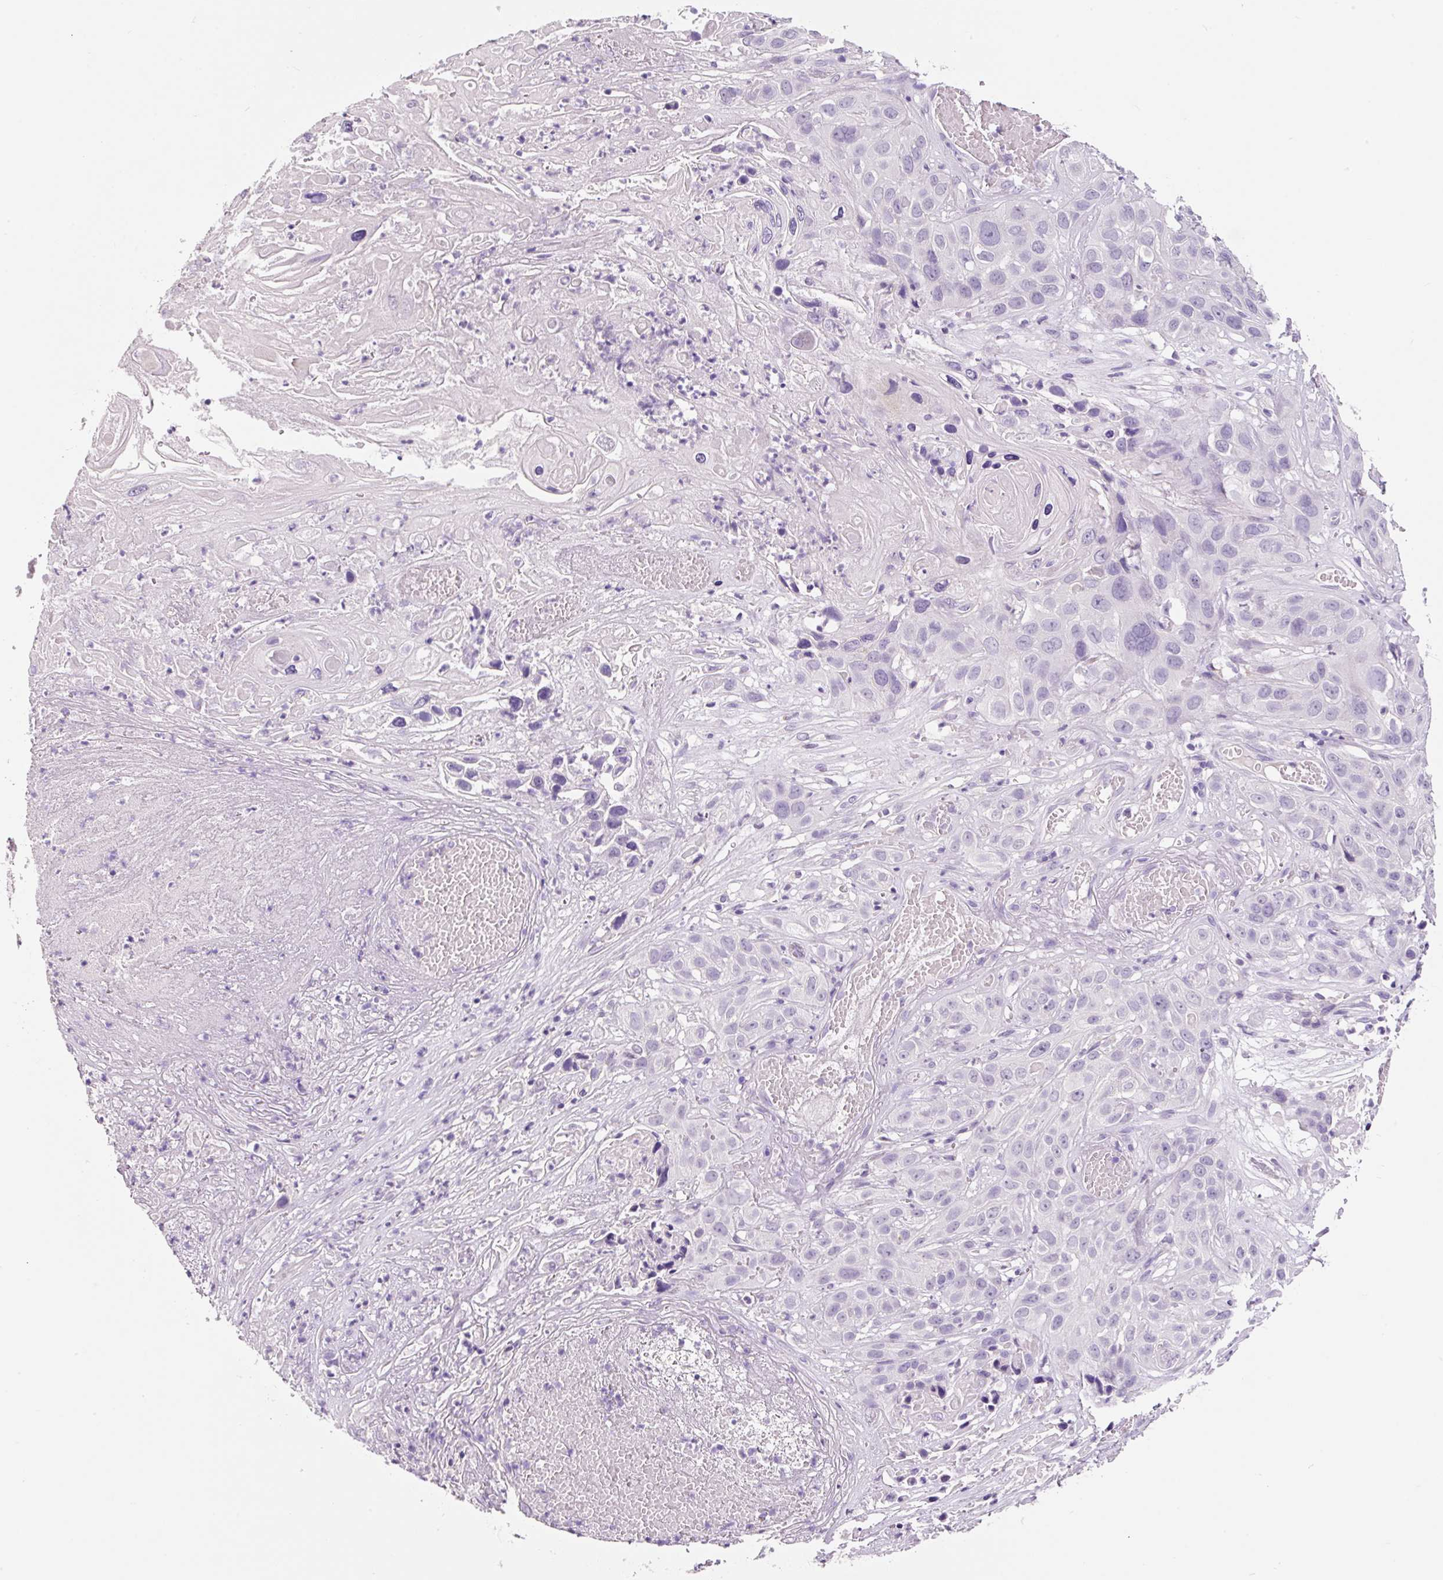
{"staining": {"intensity": "negative", "quantity": "none", "location": "none"}, "tissue": "skin cancer", "cell_type": "Tumor cells", "image_type": "cancer", "snomed": [{"axis": "morphology", "description": "Squamous cell carcinoma, NOS"}, {"axis": "topography", "description": "Skin"}], "caption": "High power microscopy image of an immunohistochemistry (IHC) photomicrograph of skin cancer (squamous cell carcinoma), revealing no significant staining in tumor cells. Nuclei are stained in blue.", "gene": "SYP", "patient": {"sex": "male", "age": 55}}